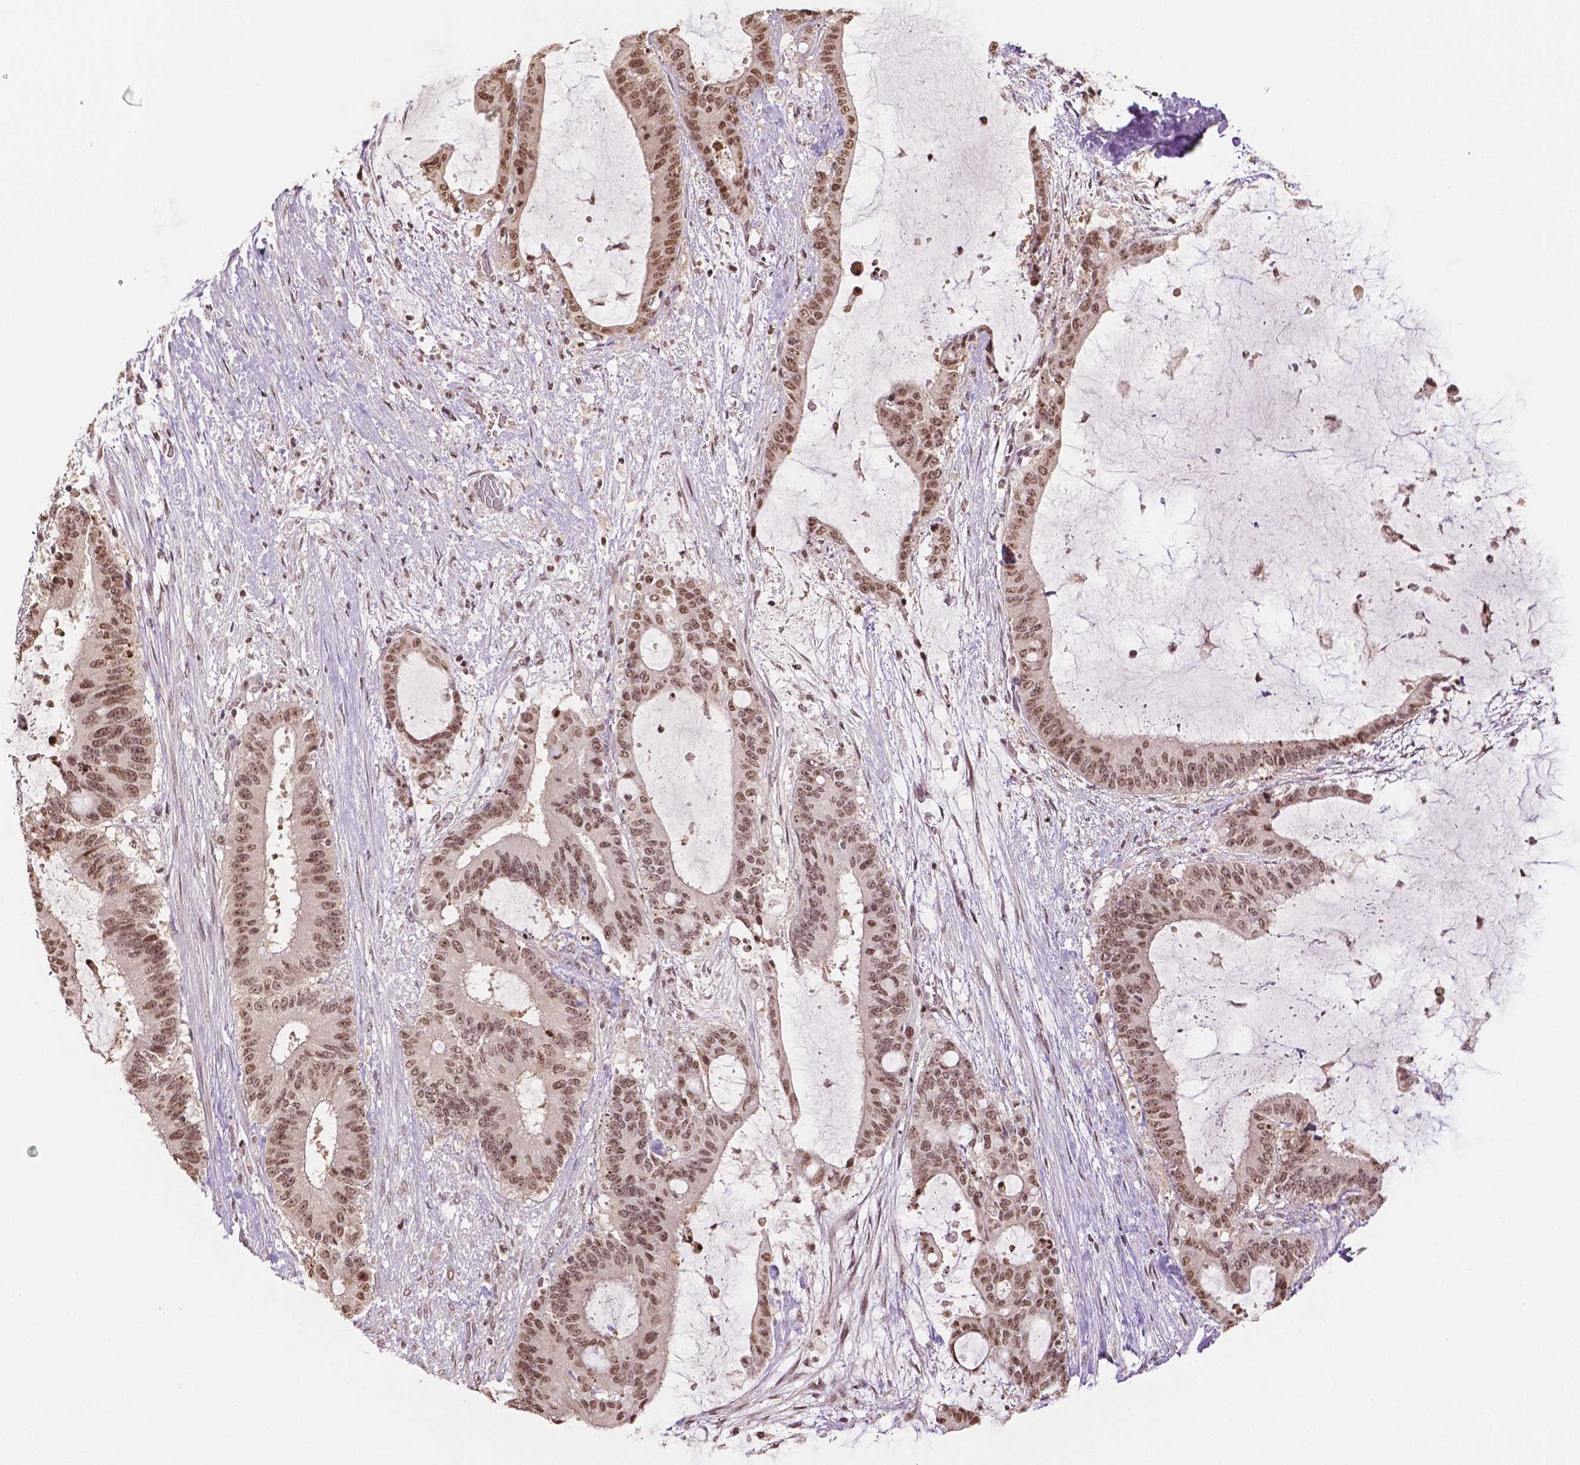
{"staining": {"intensity": "moderate", "quantity": ">75%", "location": "nuclear"}, "tissue": "liver cancer", "cell_type": "Tumor cells", "image_type": "cancer", "snomed": [{"axis": "morphology", "description": "Normal tissue, NOS"}, {"axis": "morphology", "description": "Cholangiocarcinoma"}, {"axis": "topography", "description": "Liver"}, {"axis": "topography", "description": "Peripheral nerve tissue"}], "caption": "Liver cancer stained with DAB immunohistochemistry demonstrates medium levels of moderate nuclear expression in approximately >75% of tumor cells.", "gene": "DEK", "patient": {"sex": "female", "age": 73}}